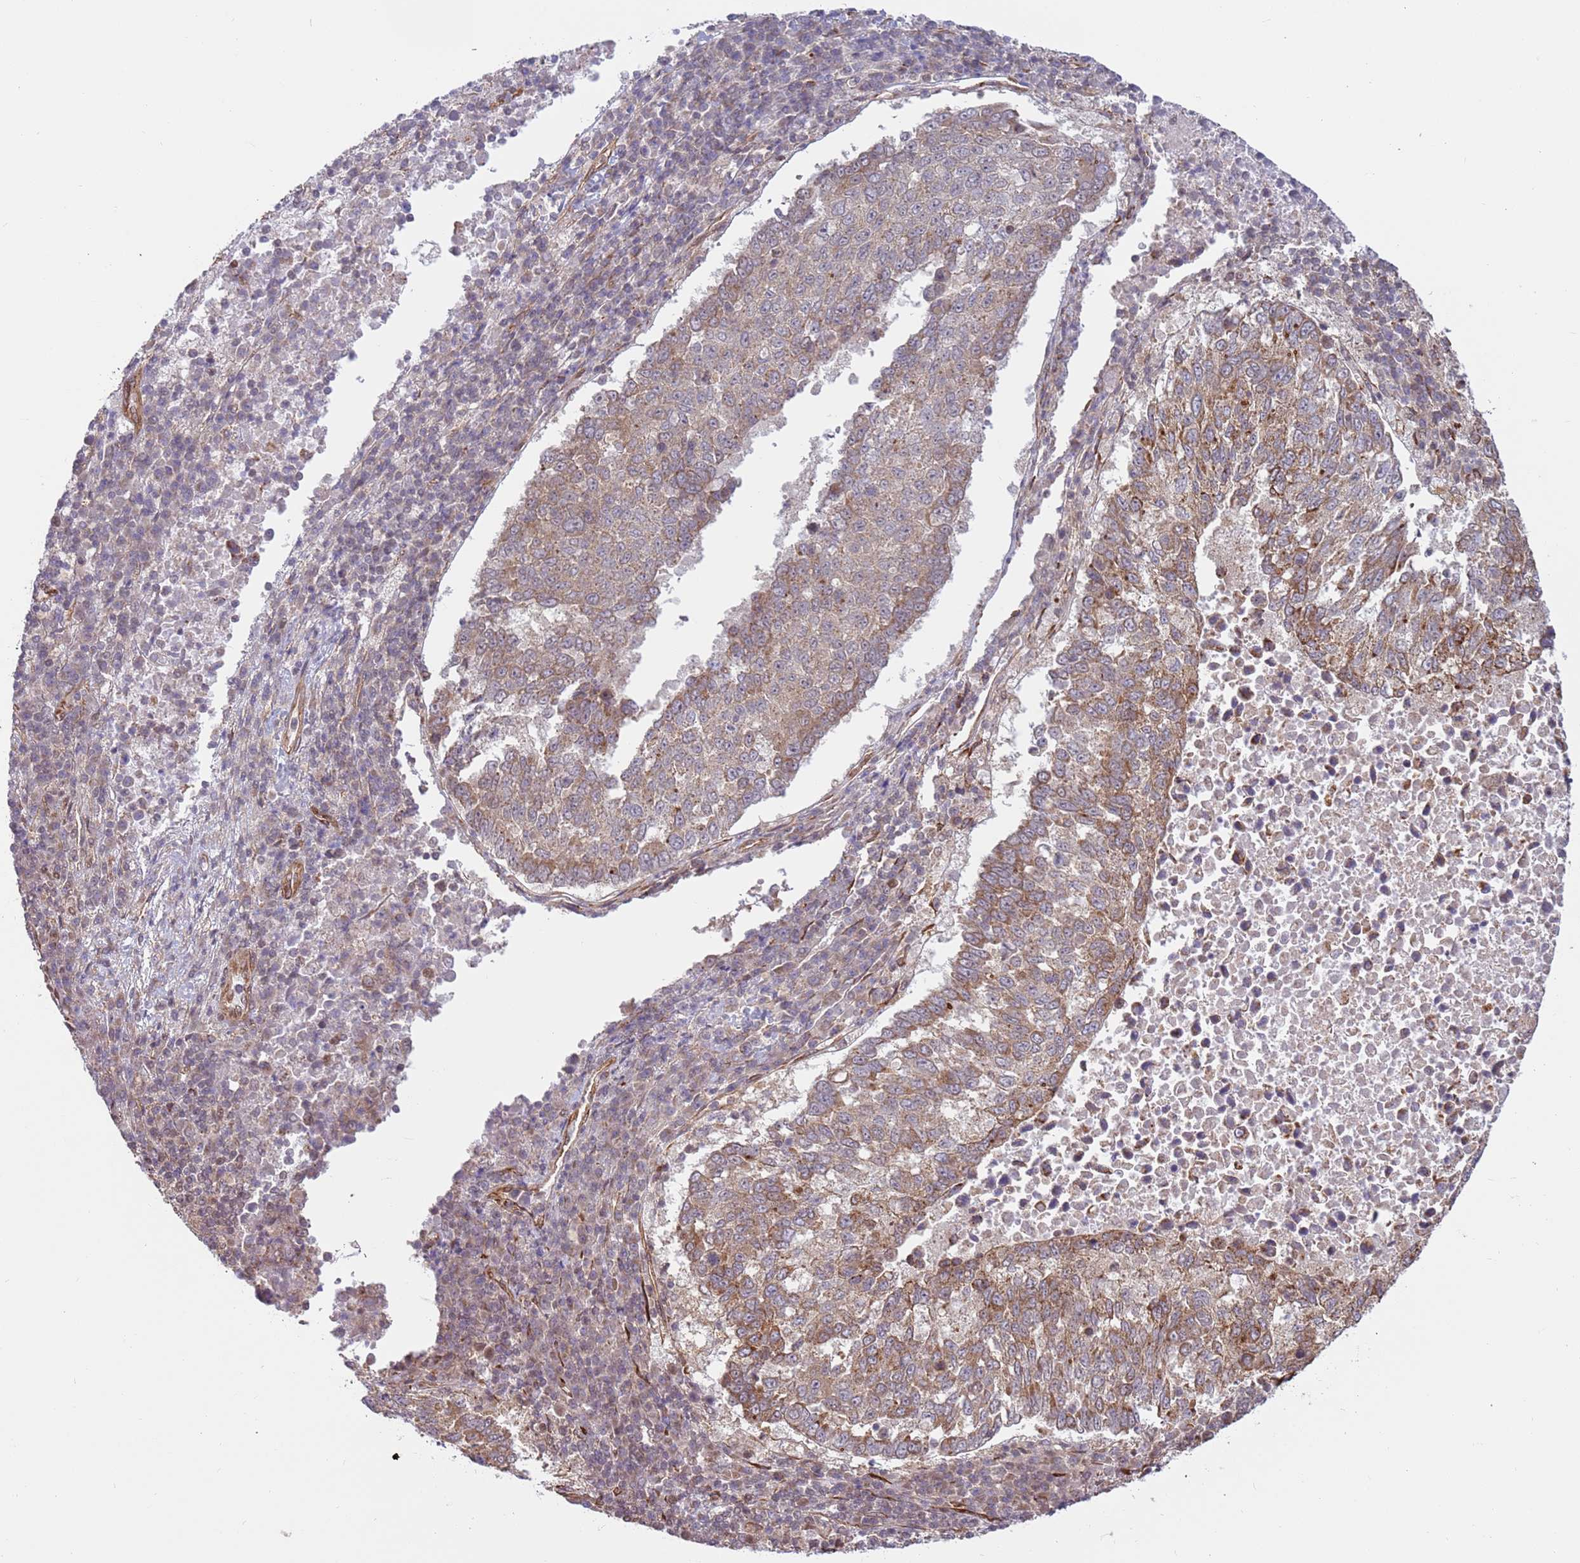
{"staining": {"intensity": "moderate", "quantity": ">75%", "location": "cytoplasmic/membranous"}, "tissue": "lung cancer", "cell_type": "Tumor cells", "image_type": "cancer", "snomed": [{"axis": "morphology", "description": "Squamous cell carcinoma, NOS"}, {"axis": "topography", "description": "Lung"}], "caption": "Lung squamous cell carcinoma stained with immunohistochemistry demonstrates moderate cytoplasmic/membranous expression in approximately >75% of tumor cells.", "gene": "DCAF4", "patient": {"sex": "male", "age": 73}}